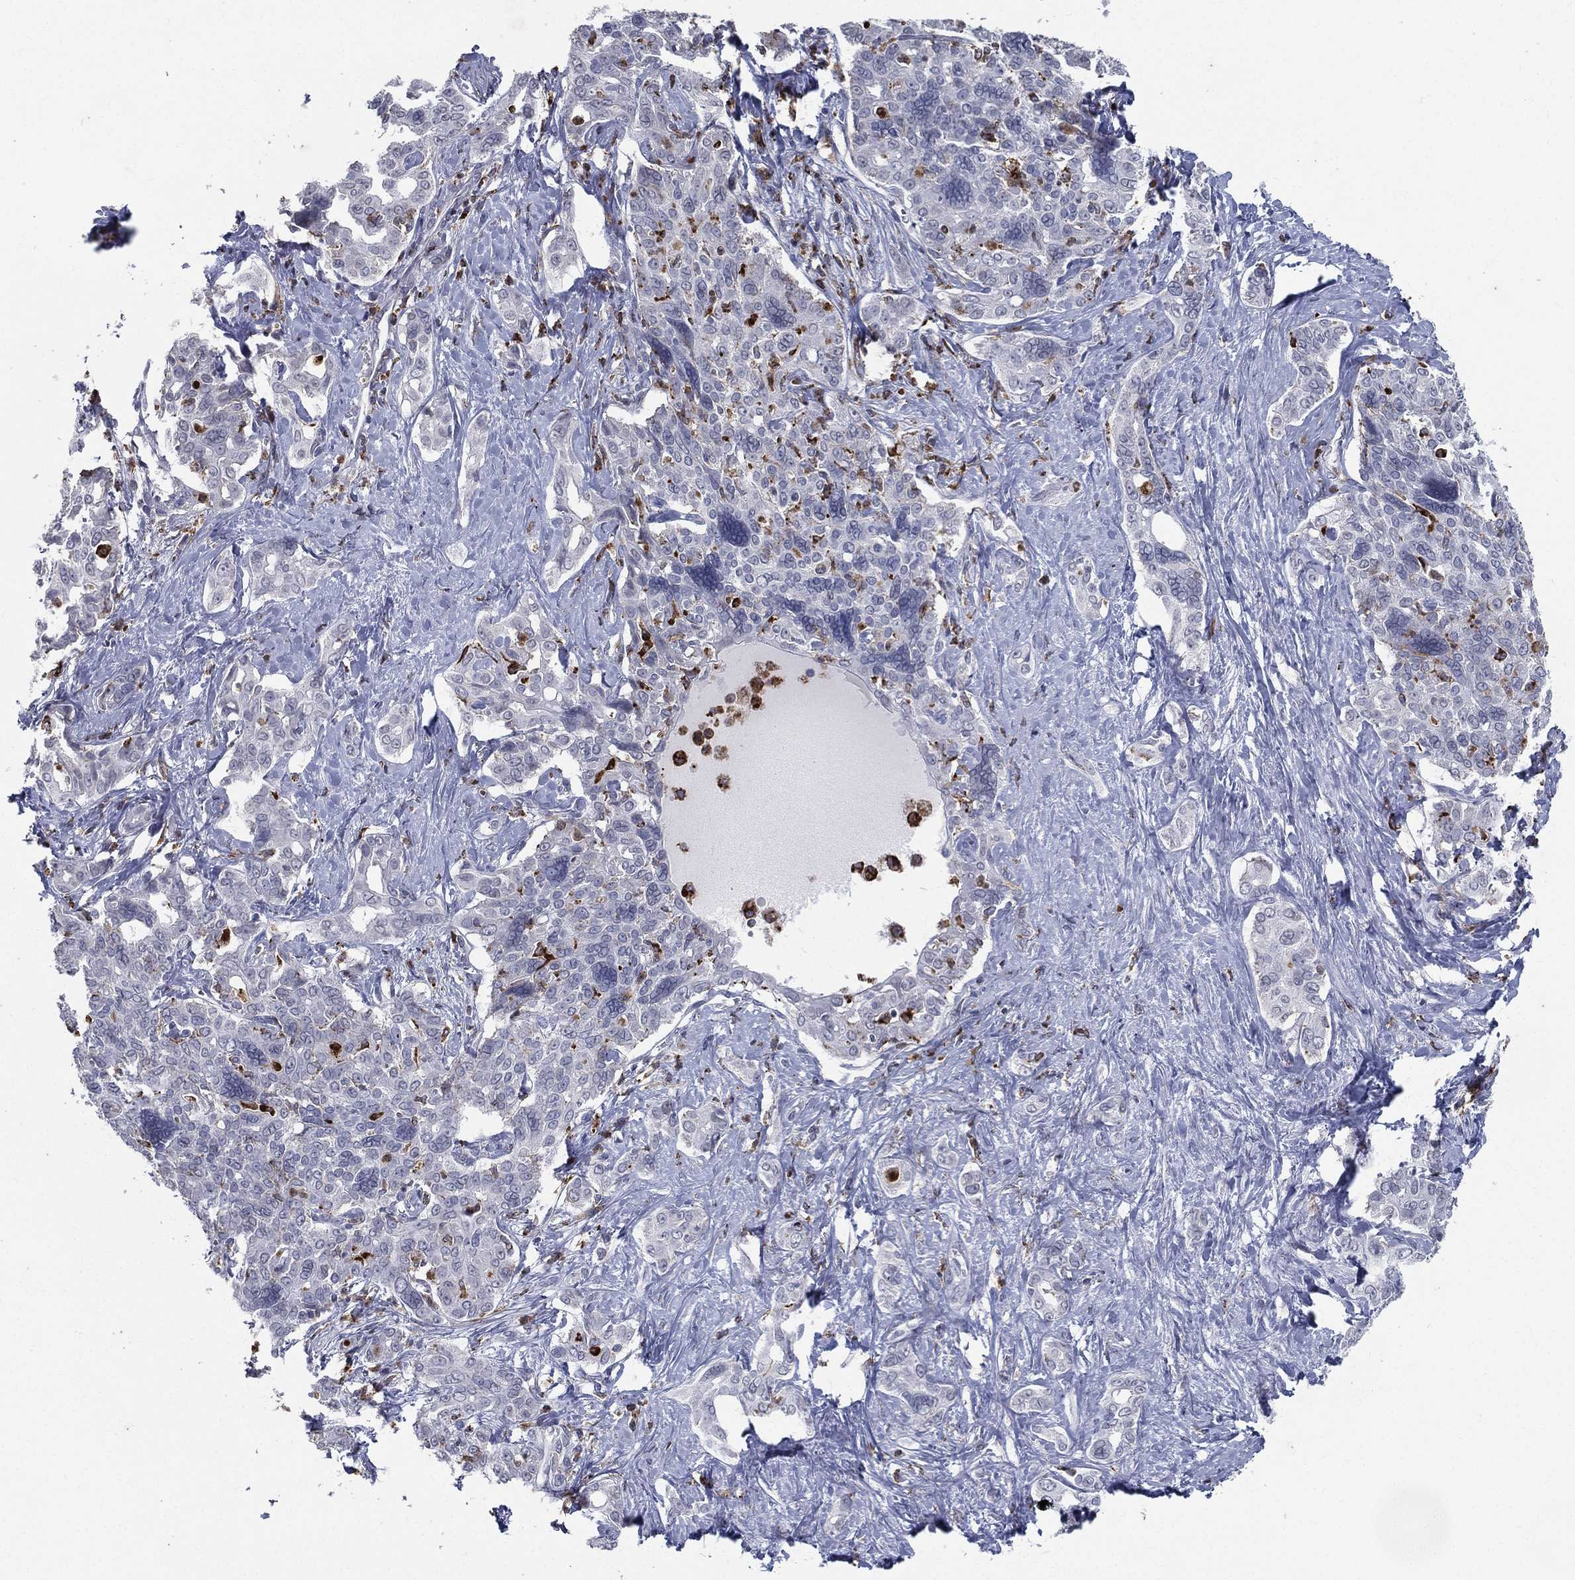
{"staining": {"intensity": "negative", "quantity": "none", "location": "none"}, "tissue": "liver cancer", "cell_type": "Tumor cells", "image_type": "cancer", "snomed": [{"axis": "morphology", "description": "Cholangiocarcinoma"}, {"axis": "topography", "description": "Liver"}], "caption": "Liver cancer was stained to show a protein in brown. There is no significant expression in tumor cells. Nuclei are stained in blue.", "gene": "EVI2B", "patient": {"sex": "female", "age": 47}}